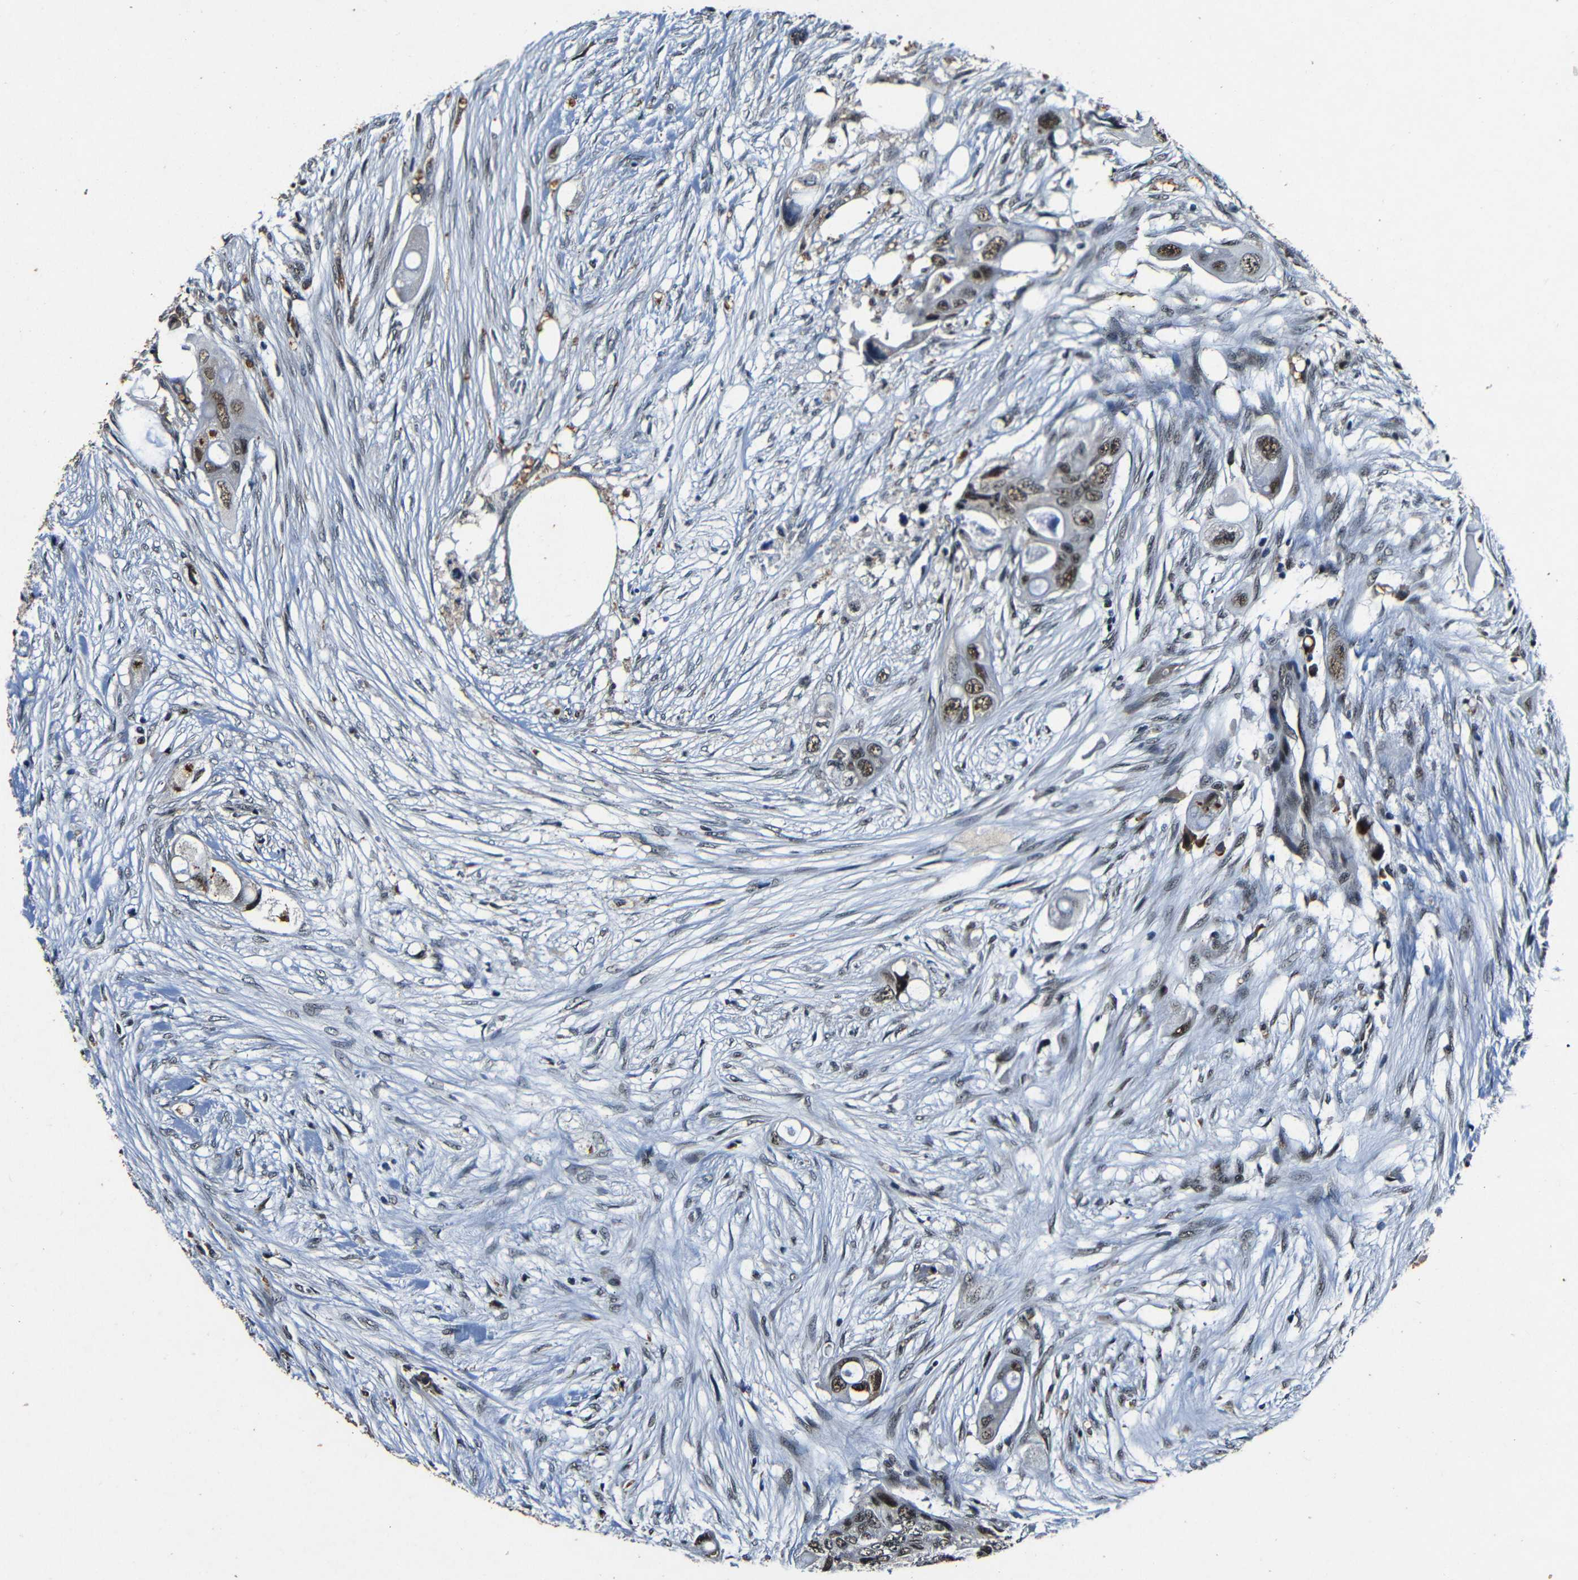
{"staining": {"intensity": "moderate", "quantity": ">75%", "location": "nuclear"}, "tissue": "colorectal cancer", "cell_type": "Tumor cells", "image_type": "cancer", "snomed": [{"axis": "morphology", "description": "Adenocarcinoma, NOS"}, {"axis": "topography", "description": "Colon"}], "caption": "Protein expression analysis of colorectal adenocarcinoma exhibits moderate nuclear staining in approximately >75% of tumor cells. (brown staining indicates protein expression, while blue staining denotes nuclei).", "gene": "FOXD4", "patient": {"sex": "female", "age": 57}}